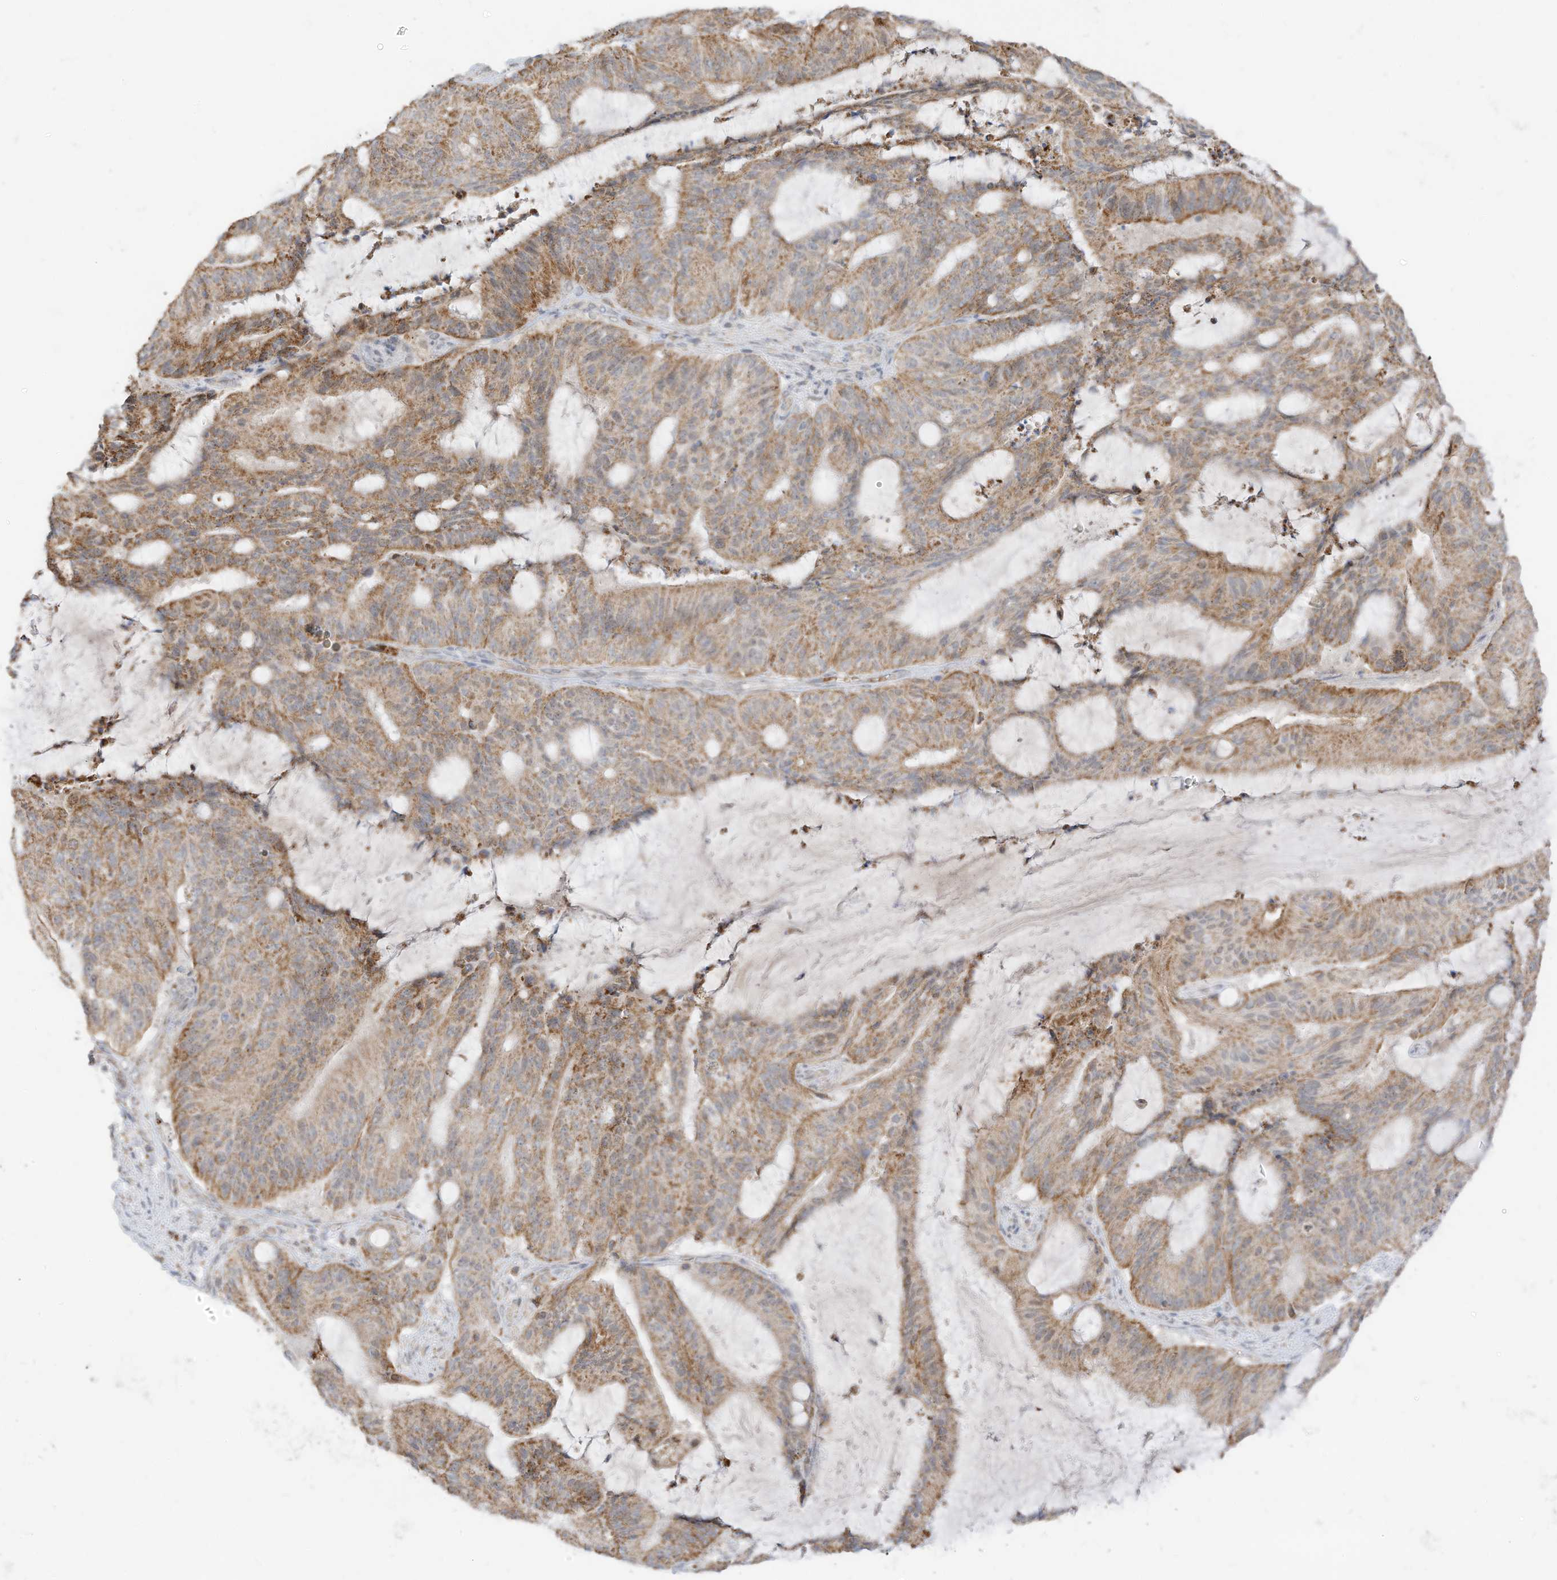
{"staining": {"intensity": "moderate", "quantity": ">75%", "location": "cytoplasmic/membranous"}, "tissue": "liver cancer", "cell_type": "Tumor cells", "image_type": "cancer", "snomed": [{"axis": "morphology", "description": "Normal tissue, NOS"}, {"axis": "morphology", "description": "Cholangiocarcinoma"}, {"axis": "topography", "description": "Liver"}, {"axis": "topography", "description": "Peripheral nerve tissue"}], "caption": "Human liver cancer (cholangiocarcinoma) stained with a brown dye exhibits moderate cytoplasmic/membranous positive positivity in about >75% of tumor cells.", "gene": "MTUS2", "patient": {"sex": "female", "age": 73}}